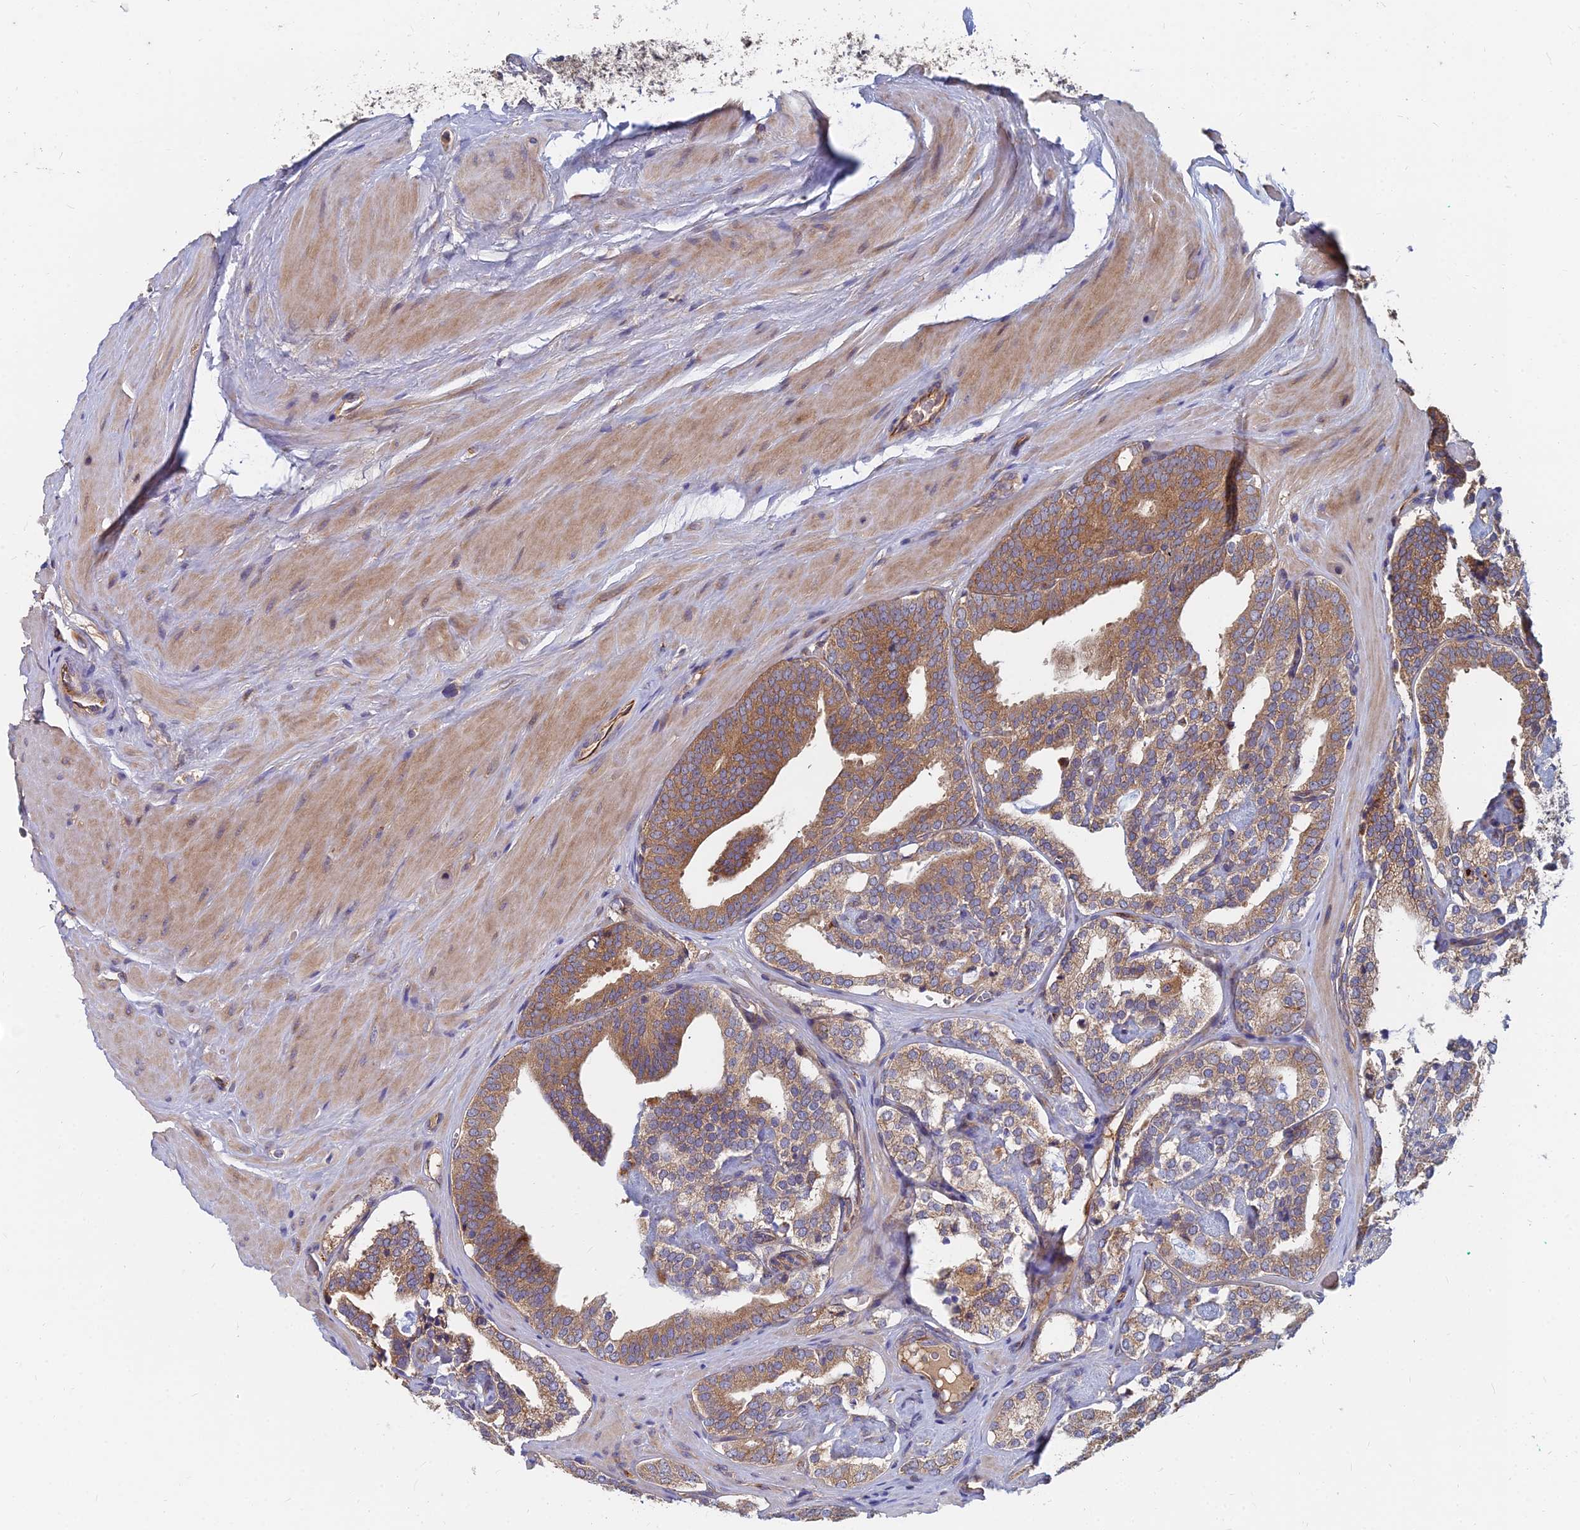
{"staining": {"intensity": "moderate", "quantity": ">75%", "location": "cytoplasmic/membranous"}, "tissue": "prostate cancer", "cell_type": "Tumor cells", "image_type": "cancer", "snomed": [{"axis": "morphology", "description": "Adenocarcinoma, High grade"}, {"axis": "topography", "description": "Prostate"}], "caption": "Immunohistochemistry (IHC) (DAB (3,3'-diaminobenzidine)) staining of human prostate cancer (high-grade adenocarcinoma) reveals moderate cytoplasmic/membranous protein positivity in about >75% of tumor cells. (DAB IHC, brown staining for protein, blue staining for nuclei).", "gene": "CCZ1", "patient": {"sex": "male", "age": 63}}